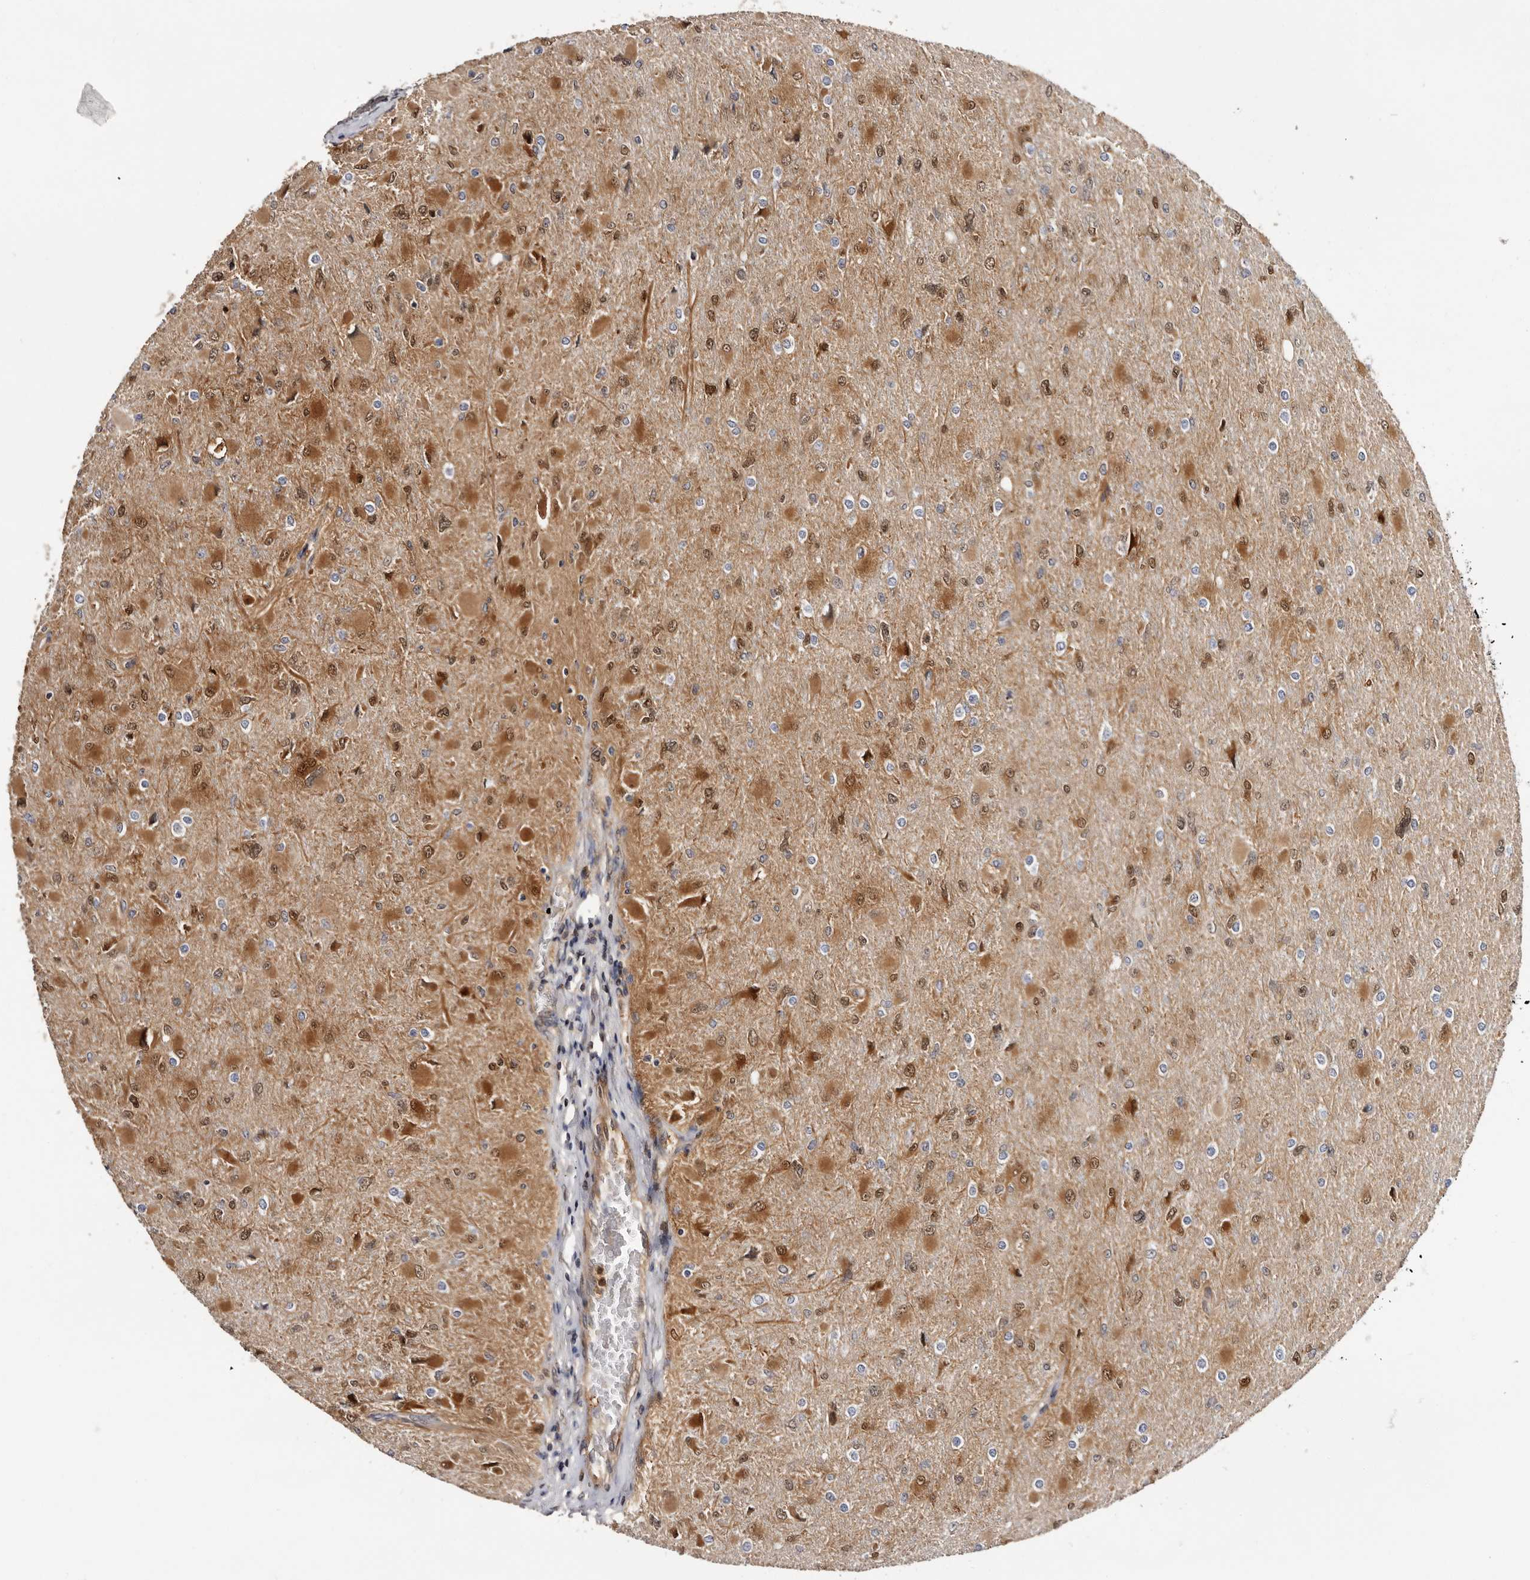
{"staining": {"intensity": "moderate", "quantity": "25%-75%", "location": "cytoplasmic/membranous,nuclear"}, "tissue": "glioma", "cell_type": "Tumor cells", "image_type": "cancer", "snomed": [{"axis": "morphology", "description": "Glioma, malignant, High grade"}, {"axis": "topography", "description": "Cerebral cortex"}], "caption": "A micrograph of human malignant glioma (high-grade) stained for a protein demonstrates moderate cytoplasmic/membranous and nuclear brown staining in tumor cells.", "gene": "TP53I3", "patient": {"sex": "female", "age": 36}}